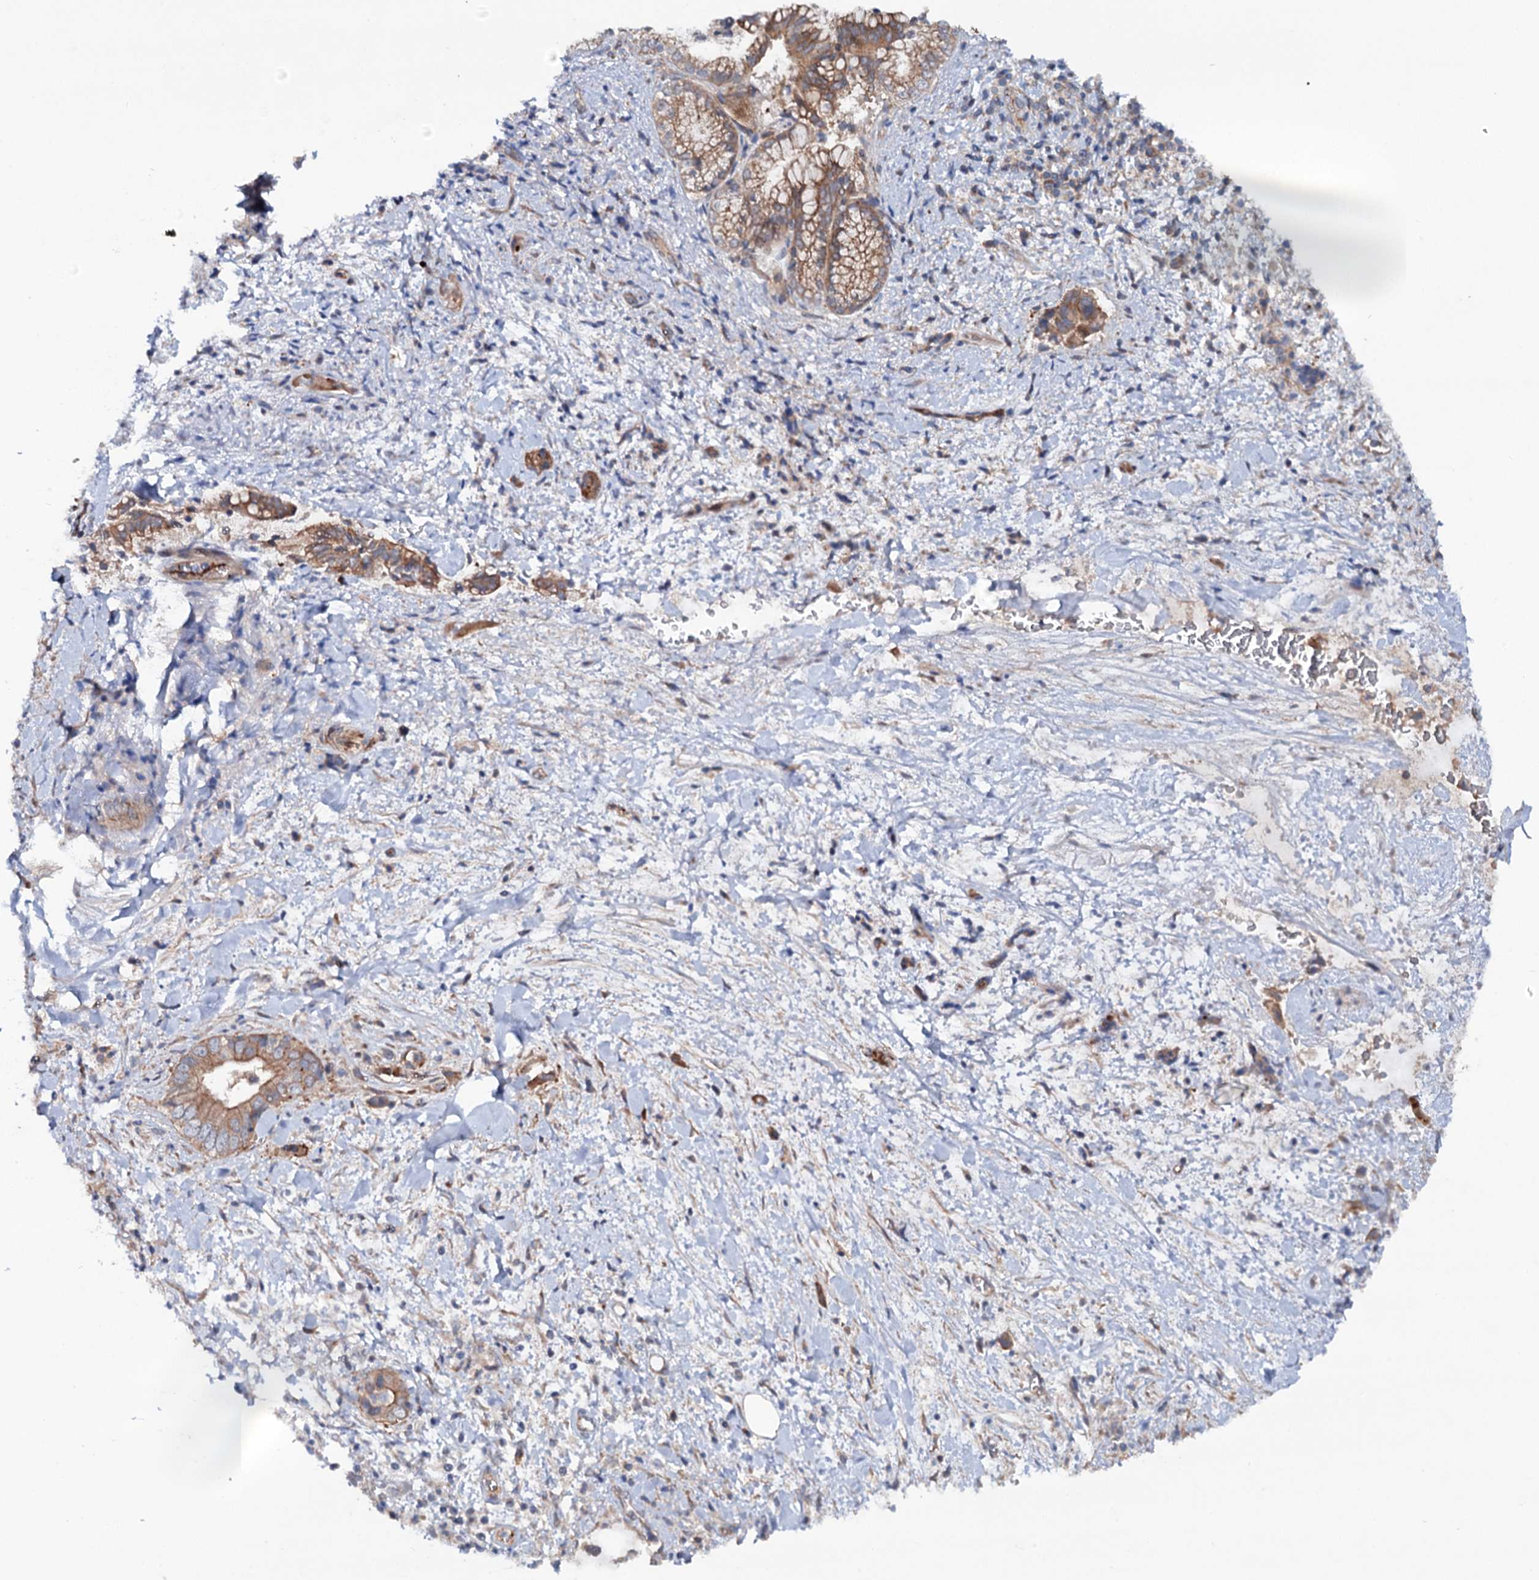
{"staining": {"intensity": "moderate", "quantity": "25%-75%", "location": "cytoplasmic/membranous"}, "tissue": "pancreatic cancer", "cell_type": "Tumor cells", "image_type": "cancer", "snomed": [{"axis": "morphology", "description": "Adenocarcinoma, NOS"}, {"axis": "topography", "description": "Pancreas"}], "caption": "Immunohistochemical staining of human adenocarcinoma (pancreatic) shows medium levels of moderate cytoplasmic/membranous staining in about 25%-75% of tumor cells.", "gene": "ADGRG4", "patient": {"sex": "female", "age": 78}}